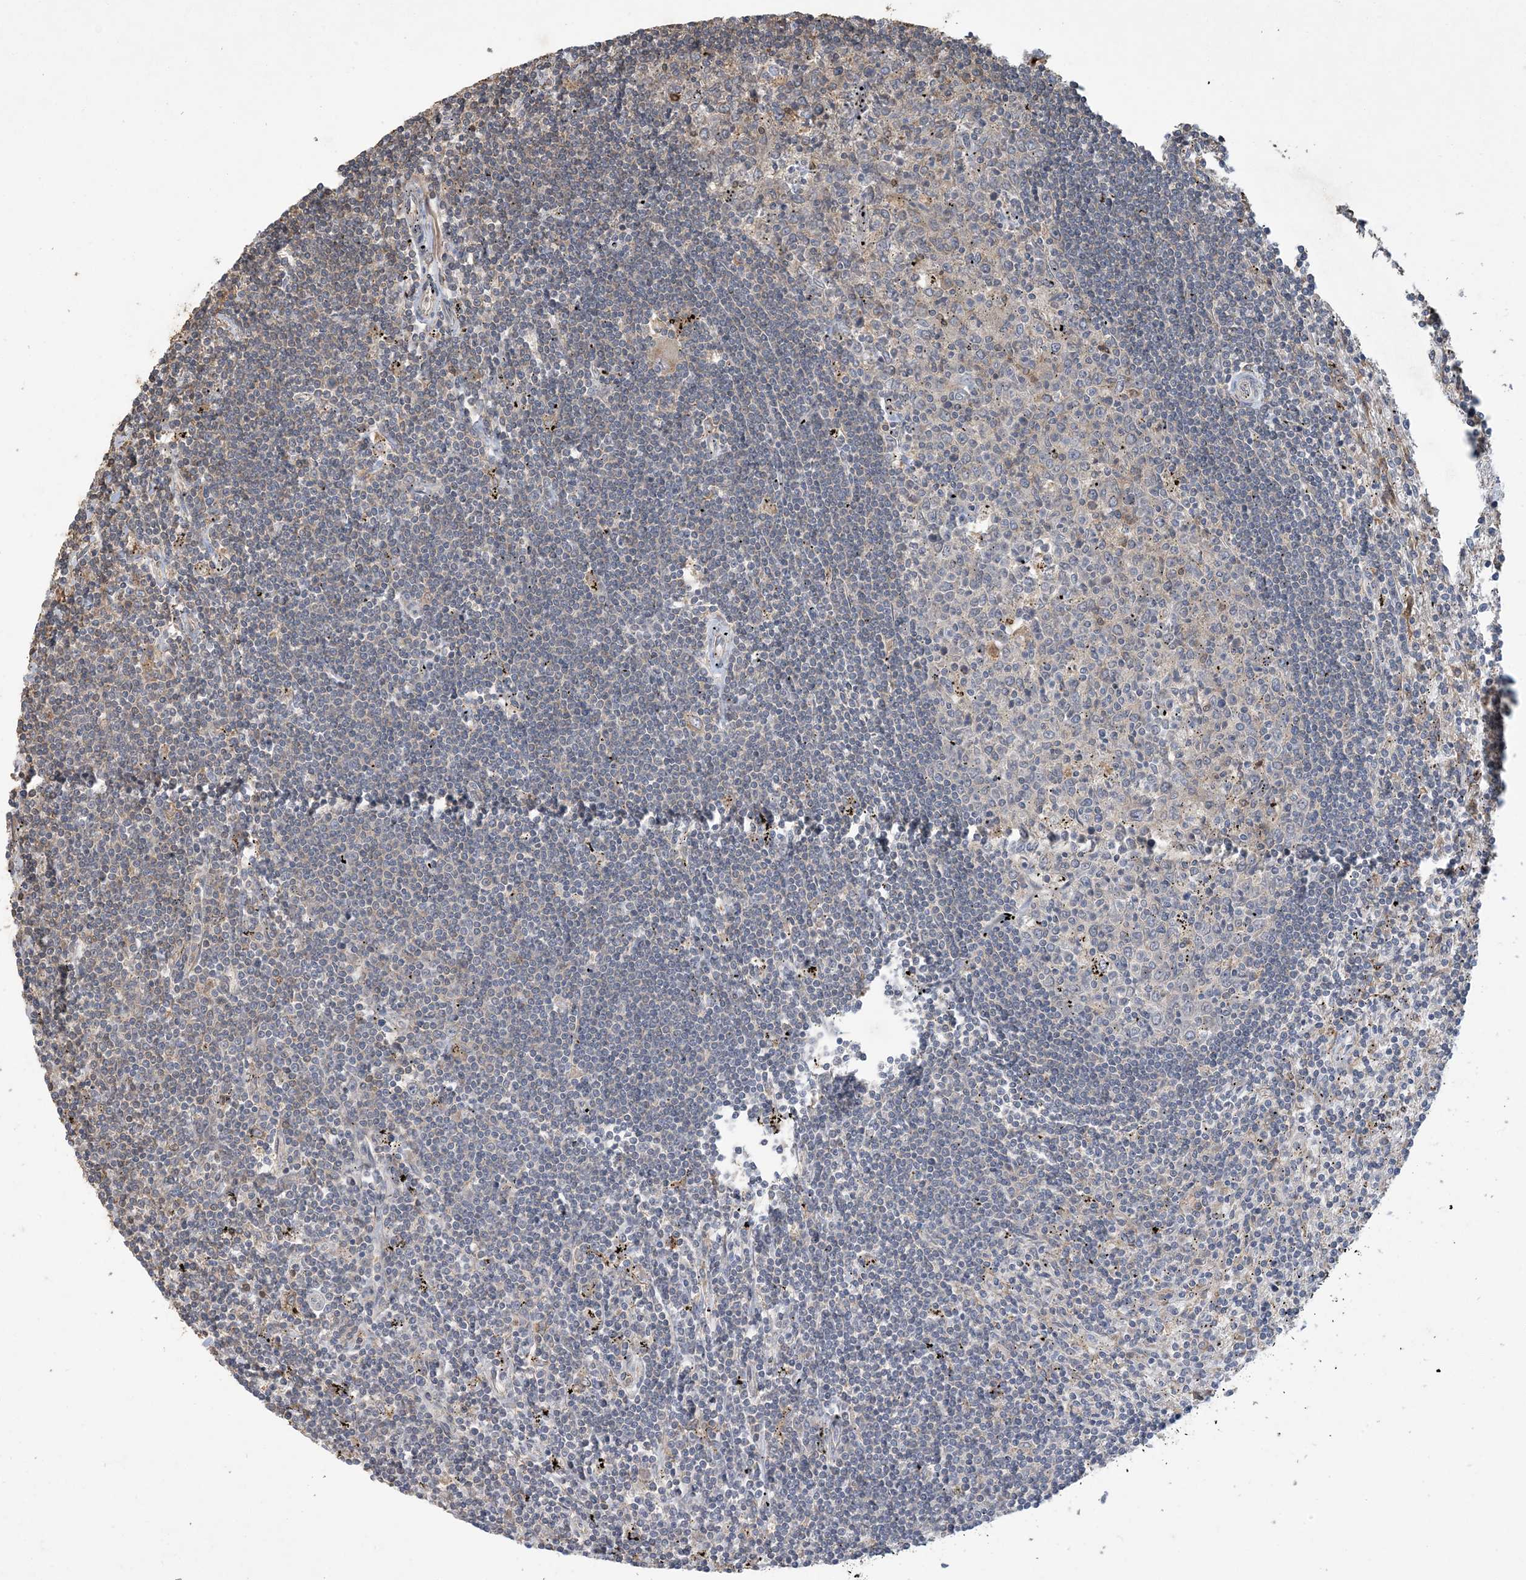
{"staining": {"intensity": "weak", "quantity": "<25%", "location": "cytoplasmic/membranous"}, "tissue": "lymphoma", "cell_type": "Tumor cells", "image_type": "cancer", "snomed": [{"axis": "morphology", "description": "Malignant lymphoma, non-Hodgkin's type, Low grade"}, {"axis": "topography", "description": "Spleen"}], "caption": "An image of human lymphoma is negative for staining in tumor cells. Nuclei are stained in blue.", "gene": "TMSB4X", "patient": {"sex": "male", "age": 76}}